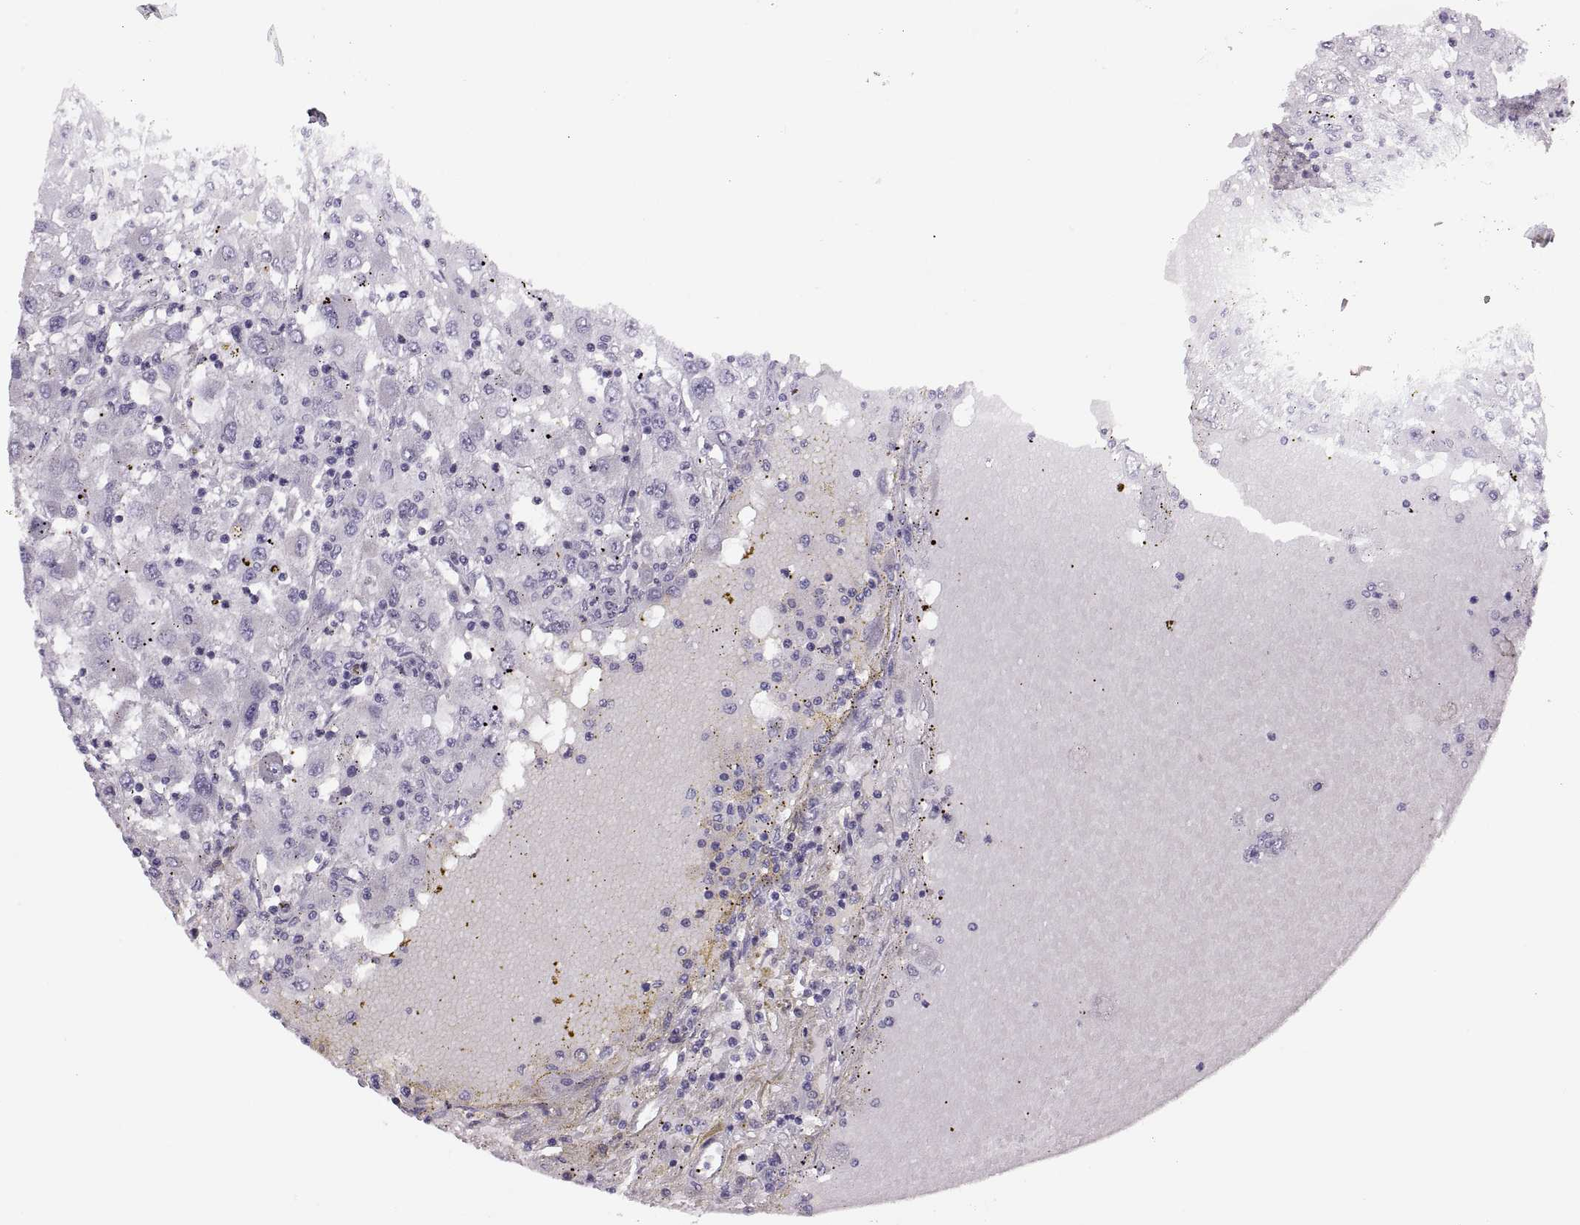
{"staining": {"intensity": "negative", "quantity": "none", "location": "none"}, "tissue": "renal cancer", "cell_type": "Tumor cells", "image_type": "cancer", "snomed": [{"axis": "morphology", "description": "Adenocarcinoma, NOS"}, {"axis": "topography", "description": "Kidney"}], "caption": "Protein analysis of renal cancer reveals no significant staining in tumor cells.", "gene": "ADH6", "patient": {"sex": "female", "age": 67}}